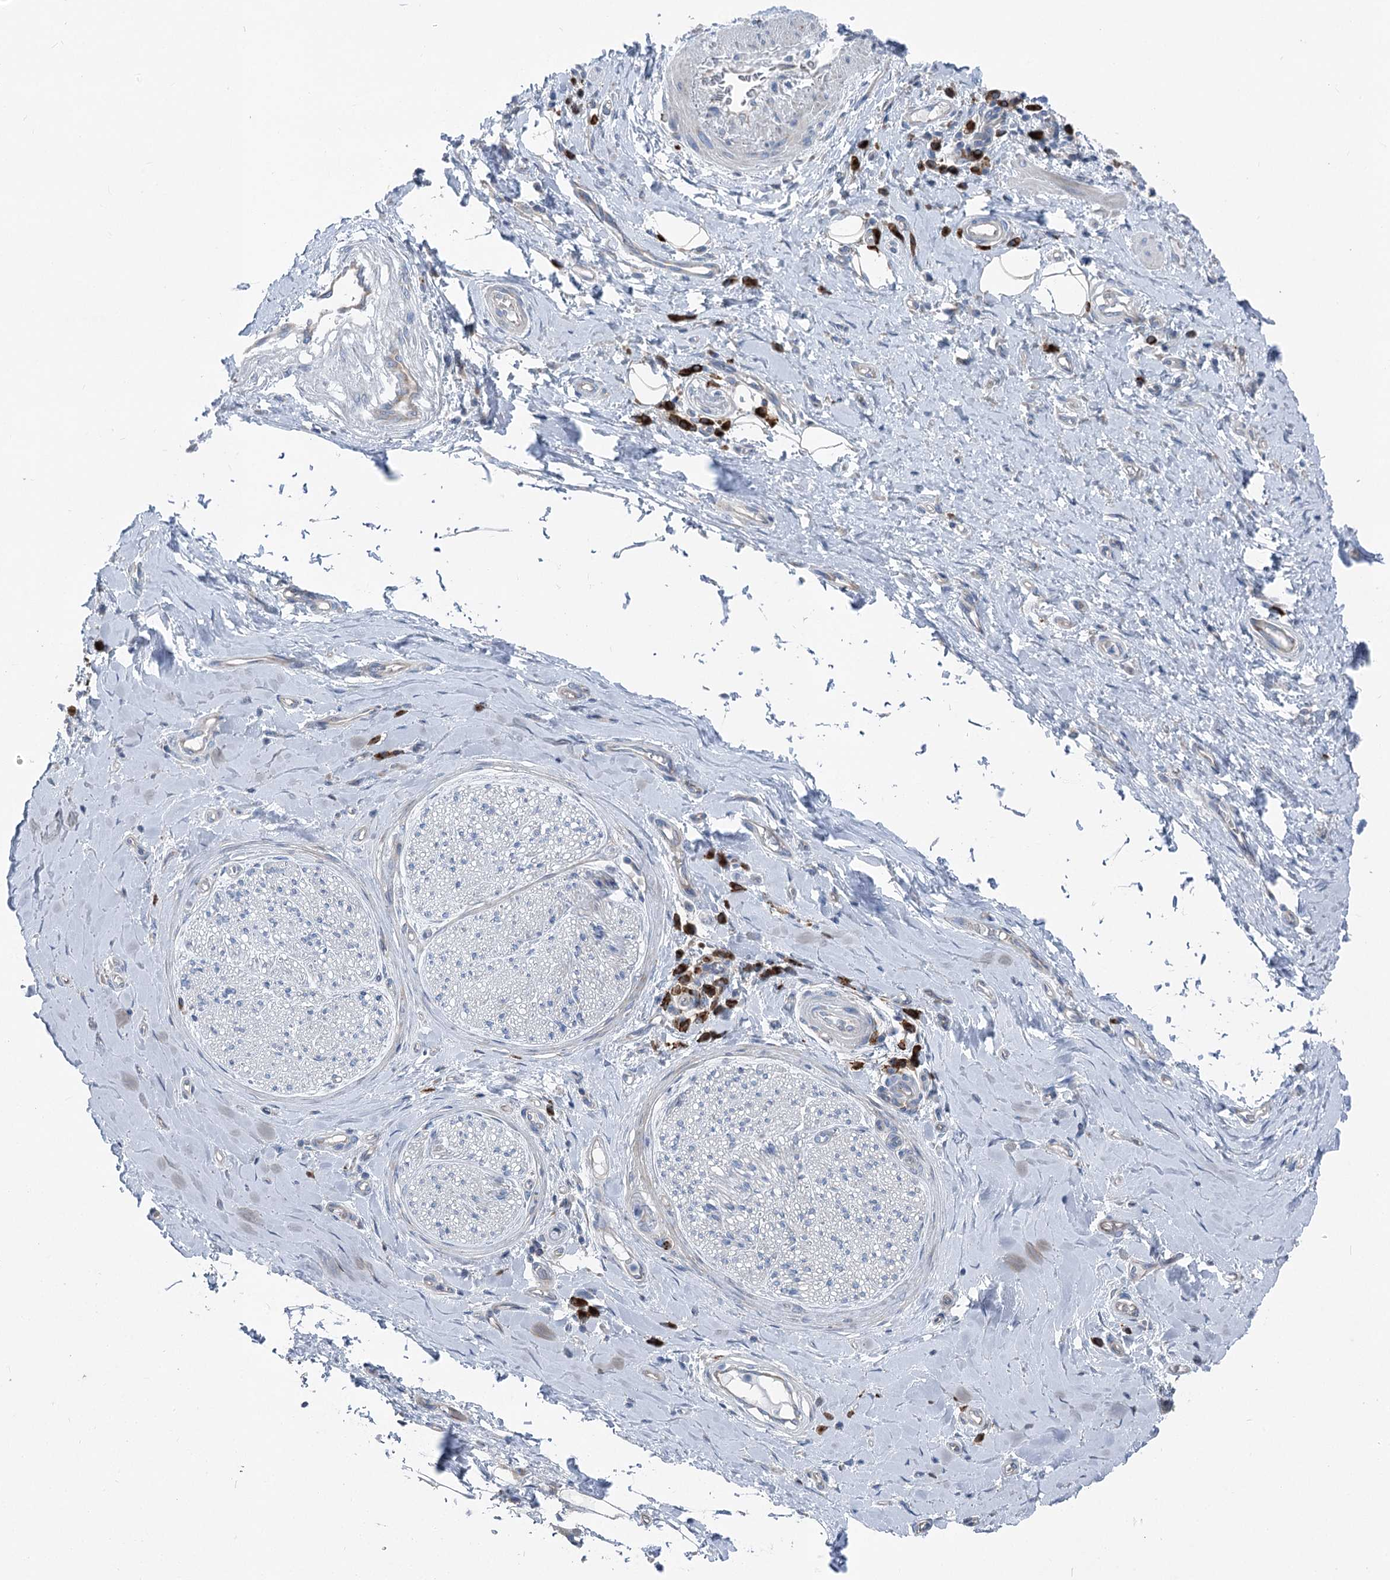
{"staining": {"intensity": "negative", "quantity": "none", "location": "none"}, "tissue": "adipose tissue", "cell_type": "Adipocytes", "image_type": "normal", "snomed": [{"axis": "morphology", "description": "Normal tissue, NOS"}, {"axis": "morphology", "description": "Adenocarcinoma, NOS"}, {"axis": "topography", "description": "Esophagus"}, {"axis": "topography", "description": "Stomach, upper"}, {"axis": "topography", "description": "Peripheral nerve tissue"}], "caption": "There is no significant expression in adipocytes of adipose tissue. (DAB IHC visualized using brightfield microscopy, high magnification).", "gene": "POGLUT1", "patient": {"sex": "male", "age": 62}}